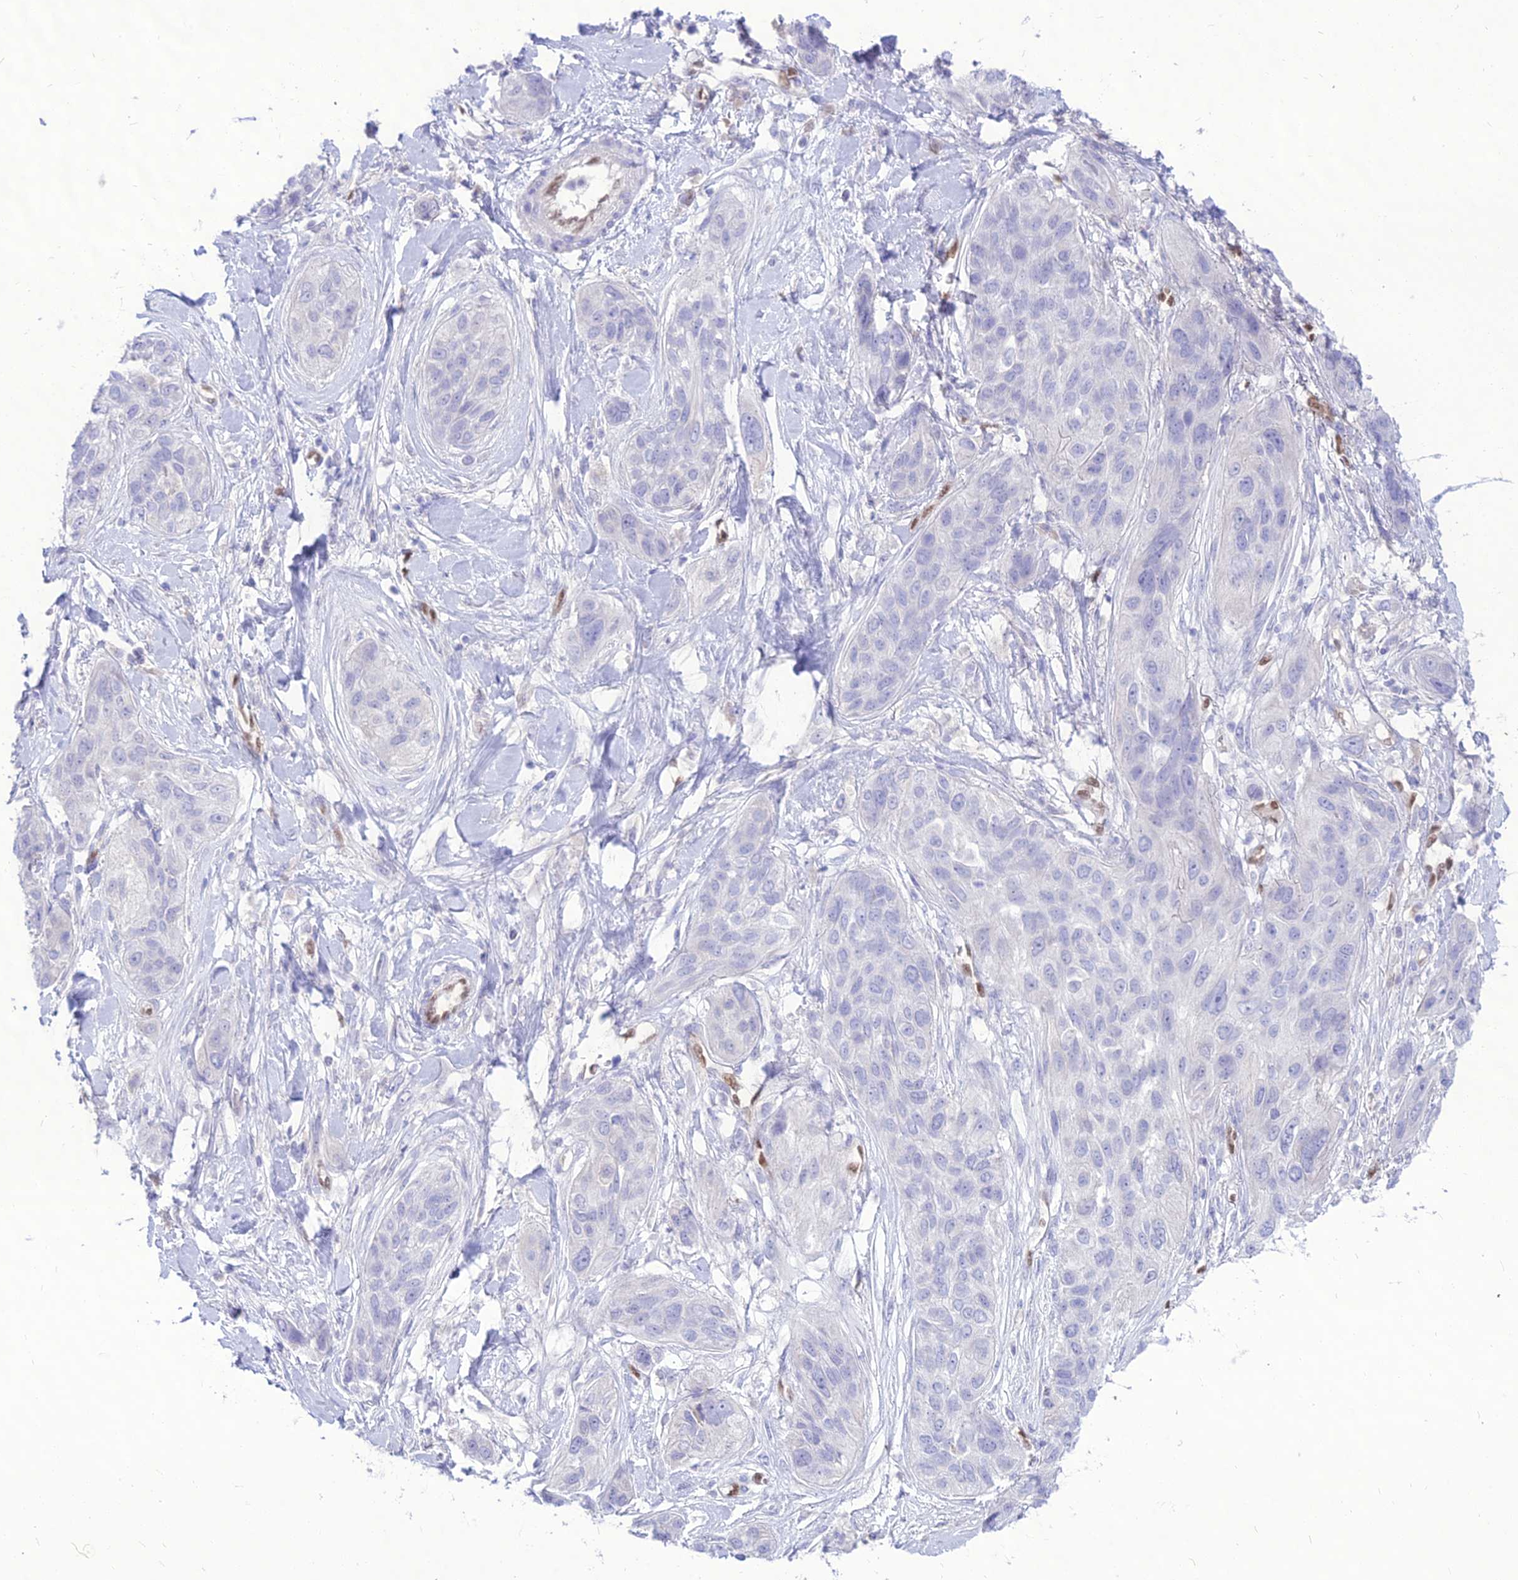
{"staining": {"intensity": "negative", "quantity": "none", "location": "none"}, "tissue": "lung cancer", "cell_type": "Tumor cells", "image_type": "cancer", "snomed": [{"axis": "morphology", "description": "Squamous cell carcinoma, NOS"}, {"axis": "topography", "description": "Lung"}], "caption": "An IHC histopathology image of squamous cell carcinoma (lung) is shown. There is no staining in tumor cells of squamous cell carcinoma (lung).", "gene": "NOVA2", "patient": {"sex": "female", "age": 70}}